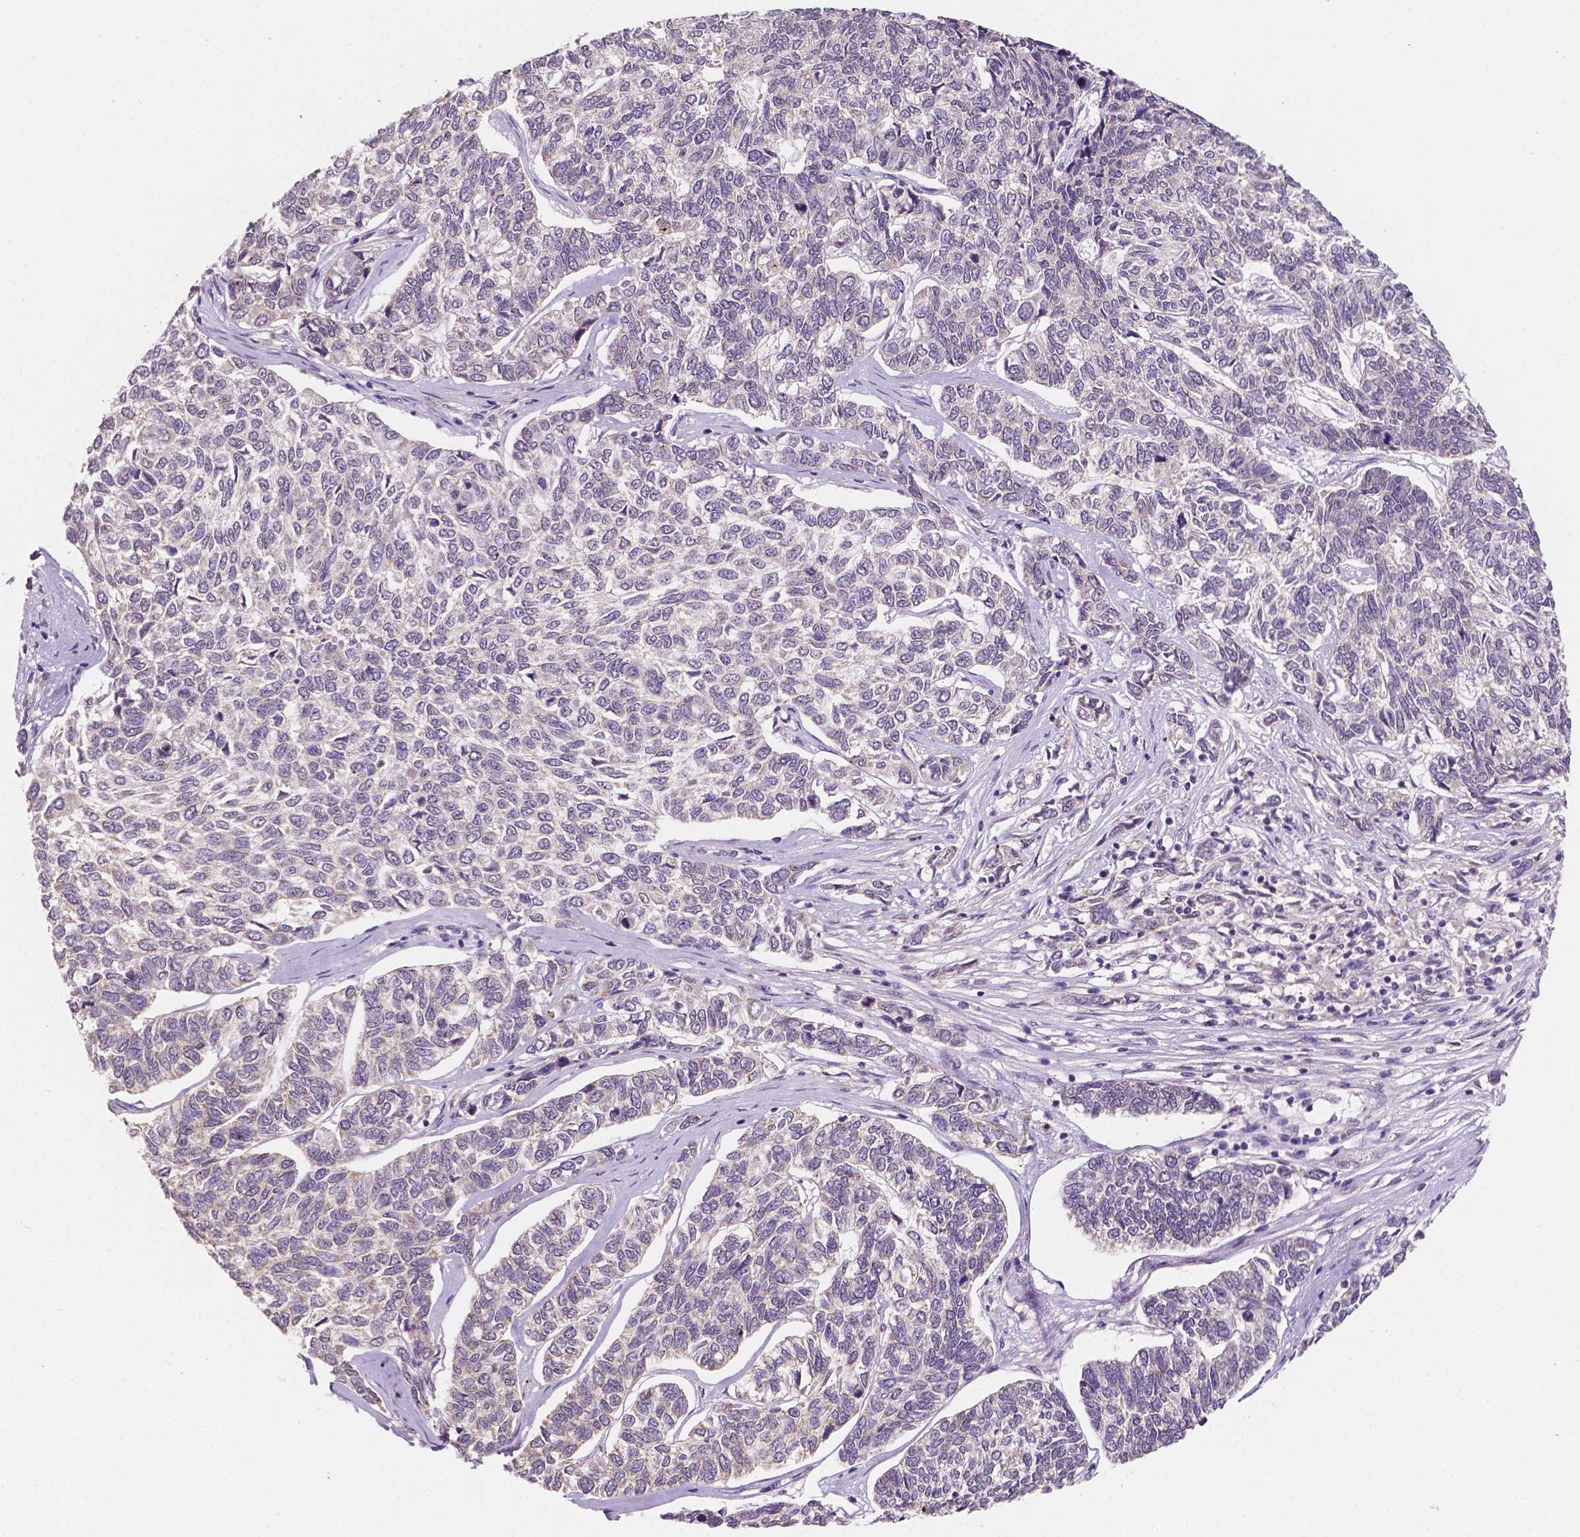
{"staining": {"intensity": "negative", "quantity": "none", "location": "none"}, "tissue": "skin cancer", "cell_type": "Tumor cells", "image_type": "cancer", "snomed": [{"axis": "morphology", "description": "Basal cell carcinoma"}, {"axis": "topography", "description": "Skin"}], "caption": "Immunohistochemical staining of skin cancer shows no significant expression in tumor cells.", "gene": "SIRT2", "patient": {"sex": "female", "age": 65}}